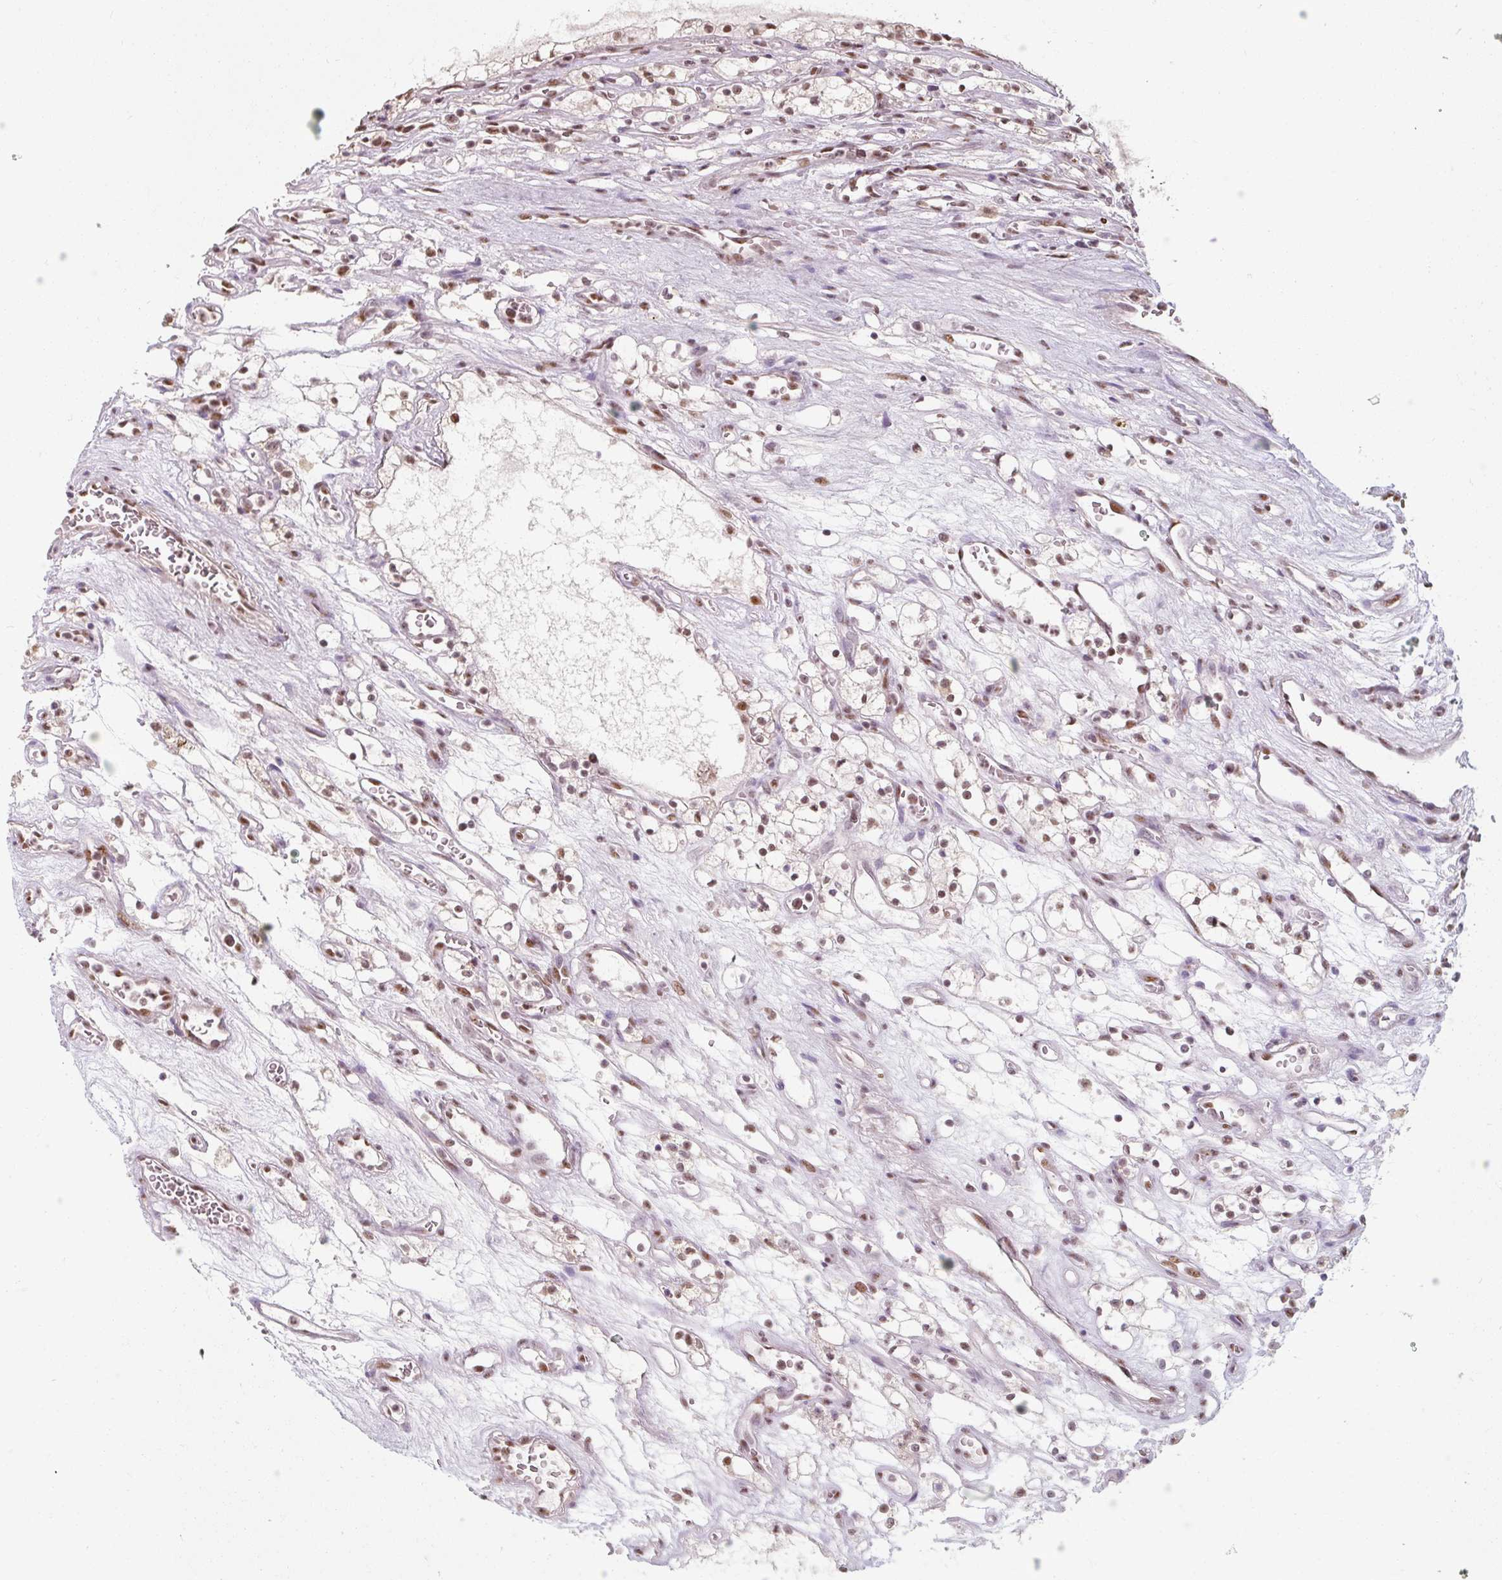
{"staining": {"intensity": "moderate", "quantity": ">75%", "location": "nuclear"}, "tissue": "renal cancer", "cell_type": "Tumor cells", "image_type": "cancer", "snomed": [{"axis": "morphology", "description": "Adenocarcinoma, NOS"}, {"axis": "topography", "description": "Kidney"}], "caption": "Protein staining displays moderate nuclear staining in about >75% of tumor cells in renal adenocarcinoma.", "gene": "ZFTRAF1", "patient": {"sex": "female", "age": 69}}